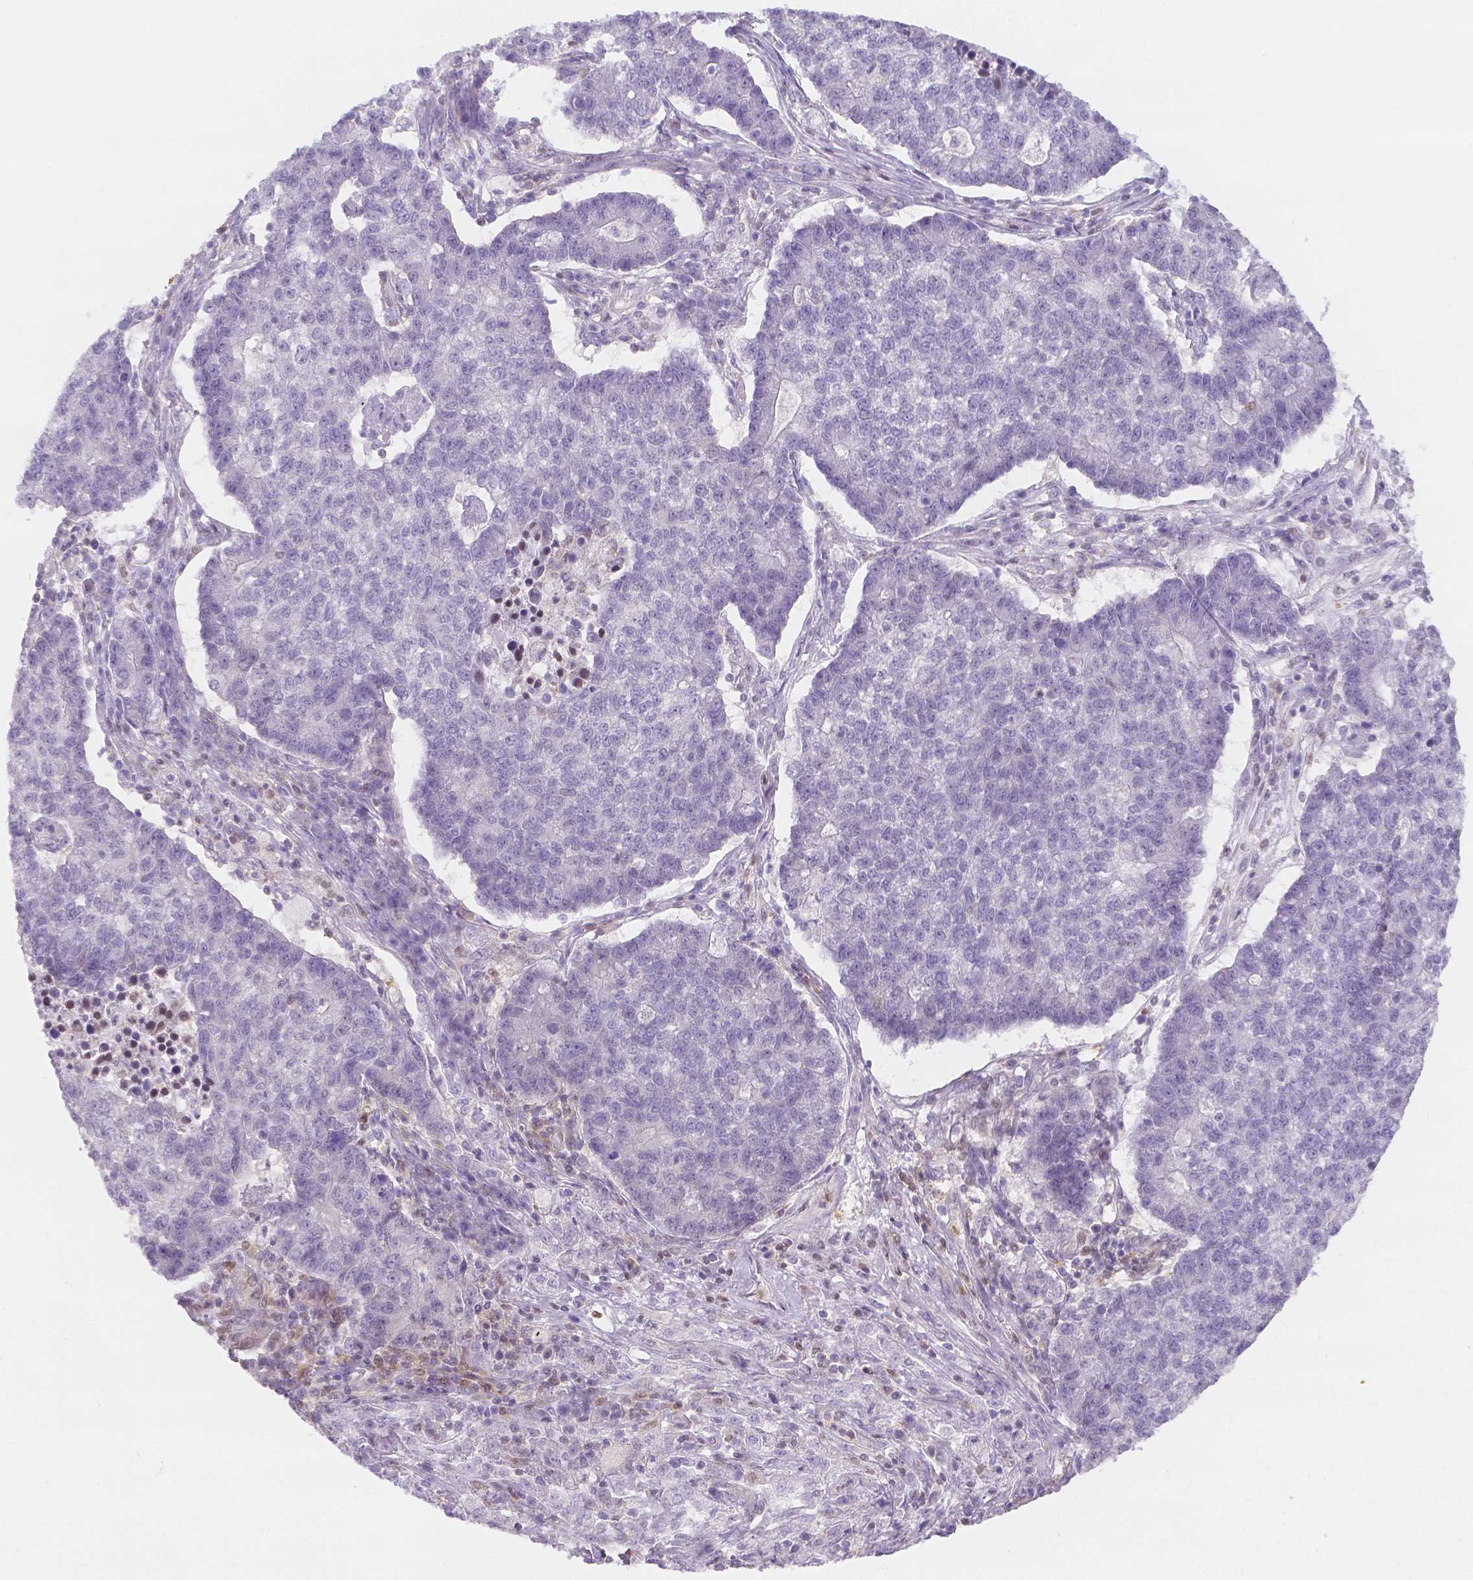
{"staining": {"intensity": "negative", "quantity": "none", "location": "none"}, "tissue": "lung cancer", "cell_type": "Tumor cells", "image_type": "cancer", "snomed": [{"axis": "morphology", "description": "Adenocarcinoma, NOS"}, {"axis": "topography", "description": "Lung"}], "caption": "Lung adenocarcinoma was stained to show a protein in brown. There is no significant staining in tumor cells.", "gene": "SGTB", "patient": {"sex": "male", "age": 57}}